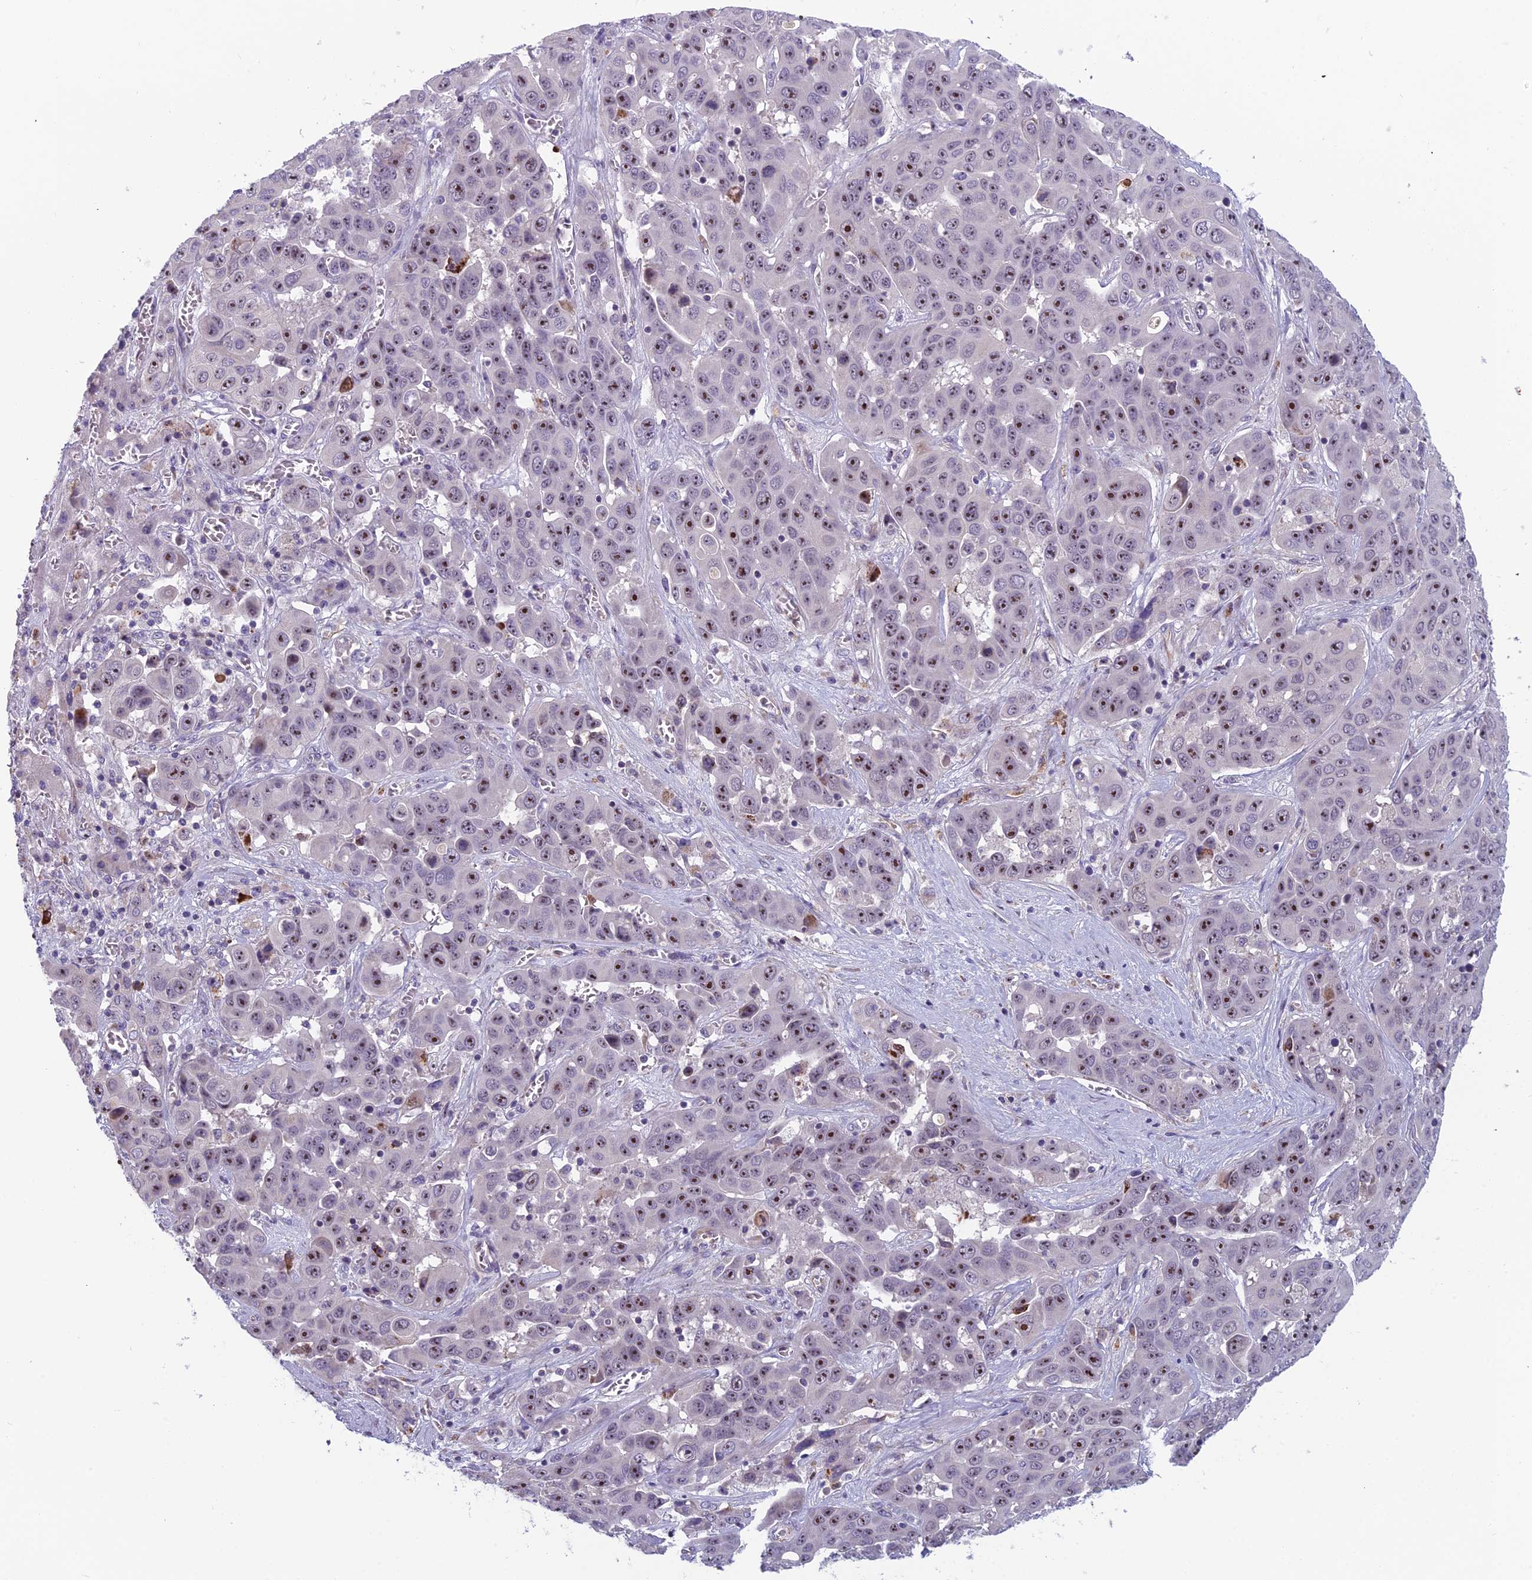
{"staining": {"intensity": "strong", "quantity": ">75%", "location": "nuclear"}, "tissue": "liver cancer", "cell_type": "Tumor cells", "image_type": "cancer", "snomed": [{"axis": "morphology", "description": "Cholangiocarcinoma"}, {"axis": "topography", "description": "Liver"}], "caption": "Protein expression analysis of human liver cancer reveals strong nuclear expression in about >75% of tumor cells. (DAB (3,3'-diaminobenzidine) = brown stain, brightfield microscopy at high magnification).", "gene": "NOC2L", "patient": {"sex": "female", "age": 52}}